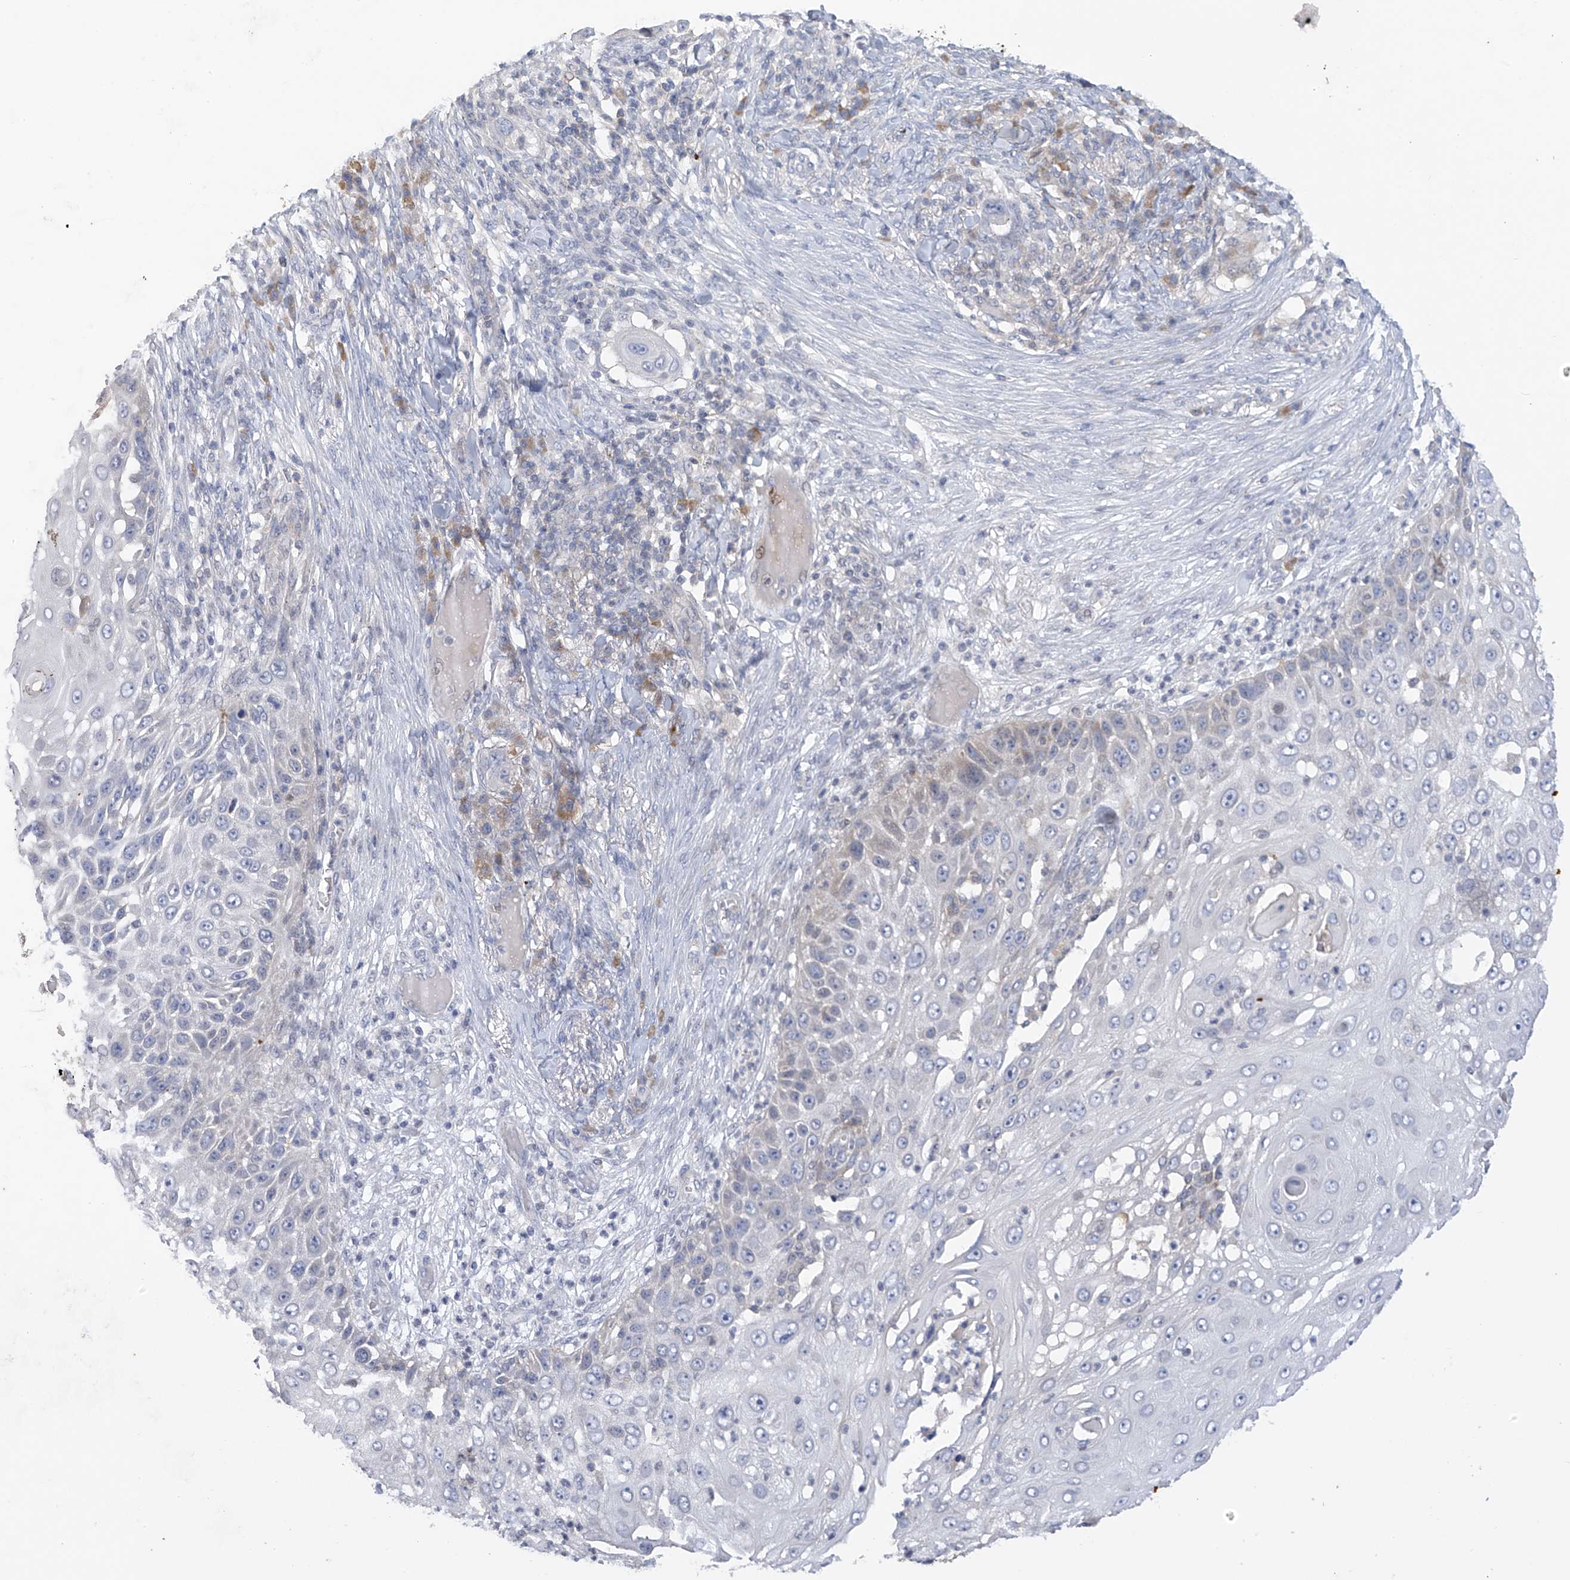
{"staining": {"intensity": "negative", "quantity": "none", "location": "none"}, "tissue": "skin cancer", "cell_type": "Tumor cells", "image_type": "cancer", "snomed": [{"axis": "morphology", "description": "Squamous cell carcinoma, NOS"}, {"axis": "topography", "description": "Skin"}], "caption": "Tumor cells are negative for protein expression in human squamous cell carcinoma (skin).", "gene": "SLCO4A1", "patient": {"sex": "female", "age": 44}}